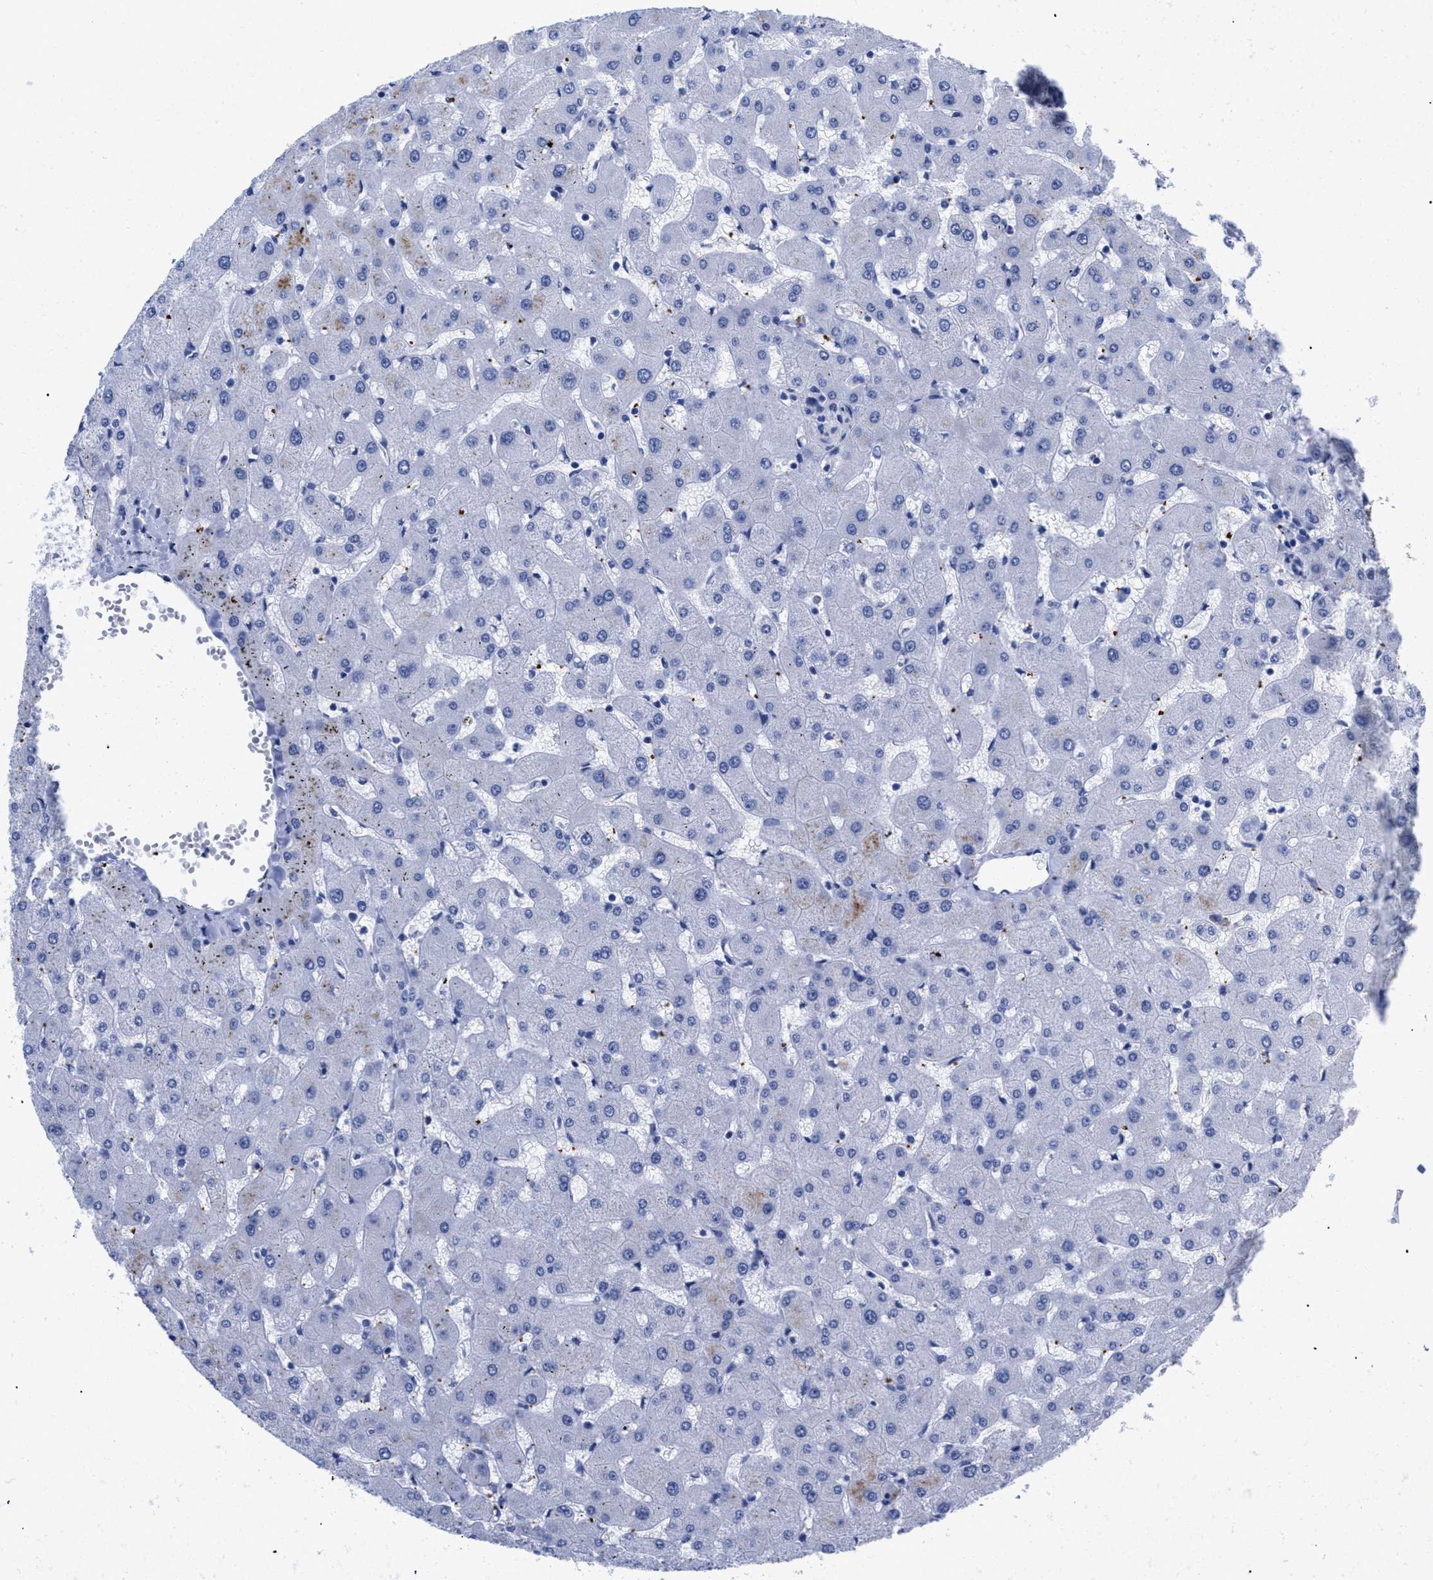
{"staining": {"intensity": "negative", "quantity": "none", "location": "none"}, "tissue": "liver", "cell_type": "Cholangiocytes", "image_type": "normal", "snomed": [{"axis": "morphology", "description": "Normal tissue, NOS"}, {"axis": "topography", "description": "Liver"}], "caption": "IHC photomicrograph of unremarkable liver: liver stained with DAB (3,3'-diaminobenzidine) displays no significant protein staining in cholangiocytes. (DAB (3,3'-diaminobenzidine) IHC, high magnification).", "gene": "TREML1", "patient": {"sex": "female", "age": 63}}